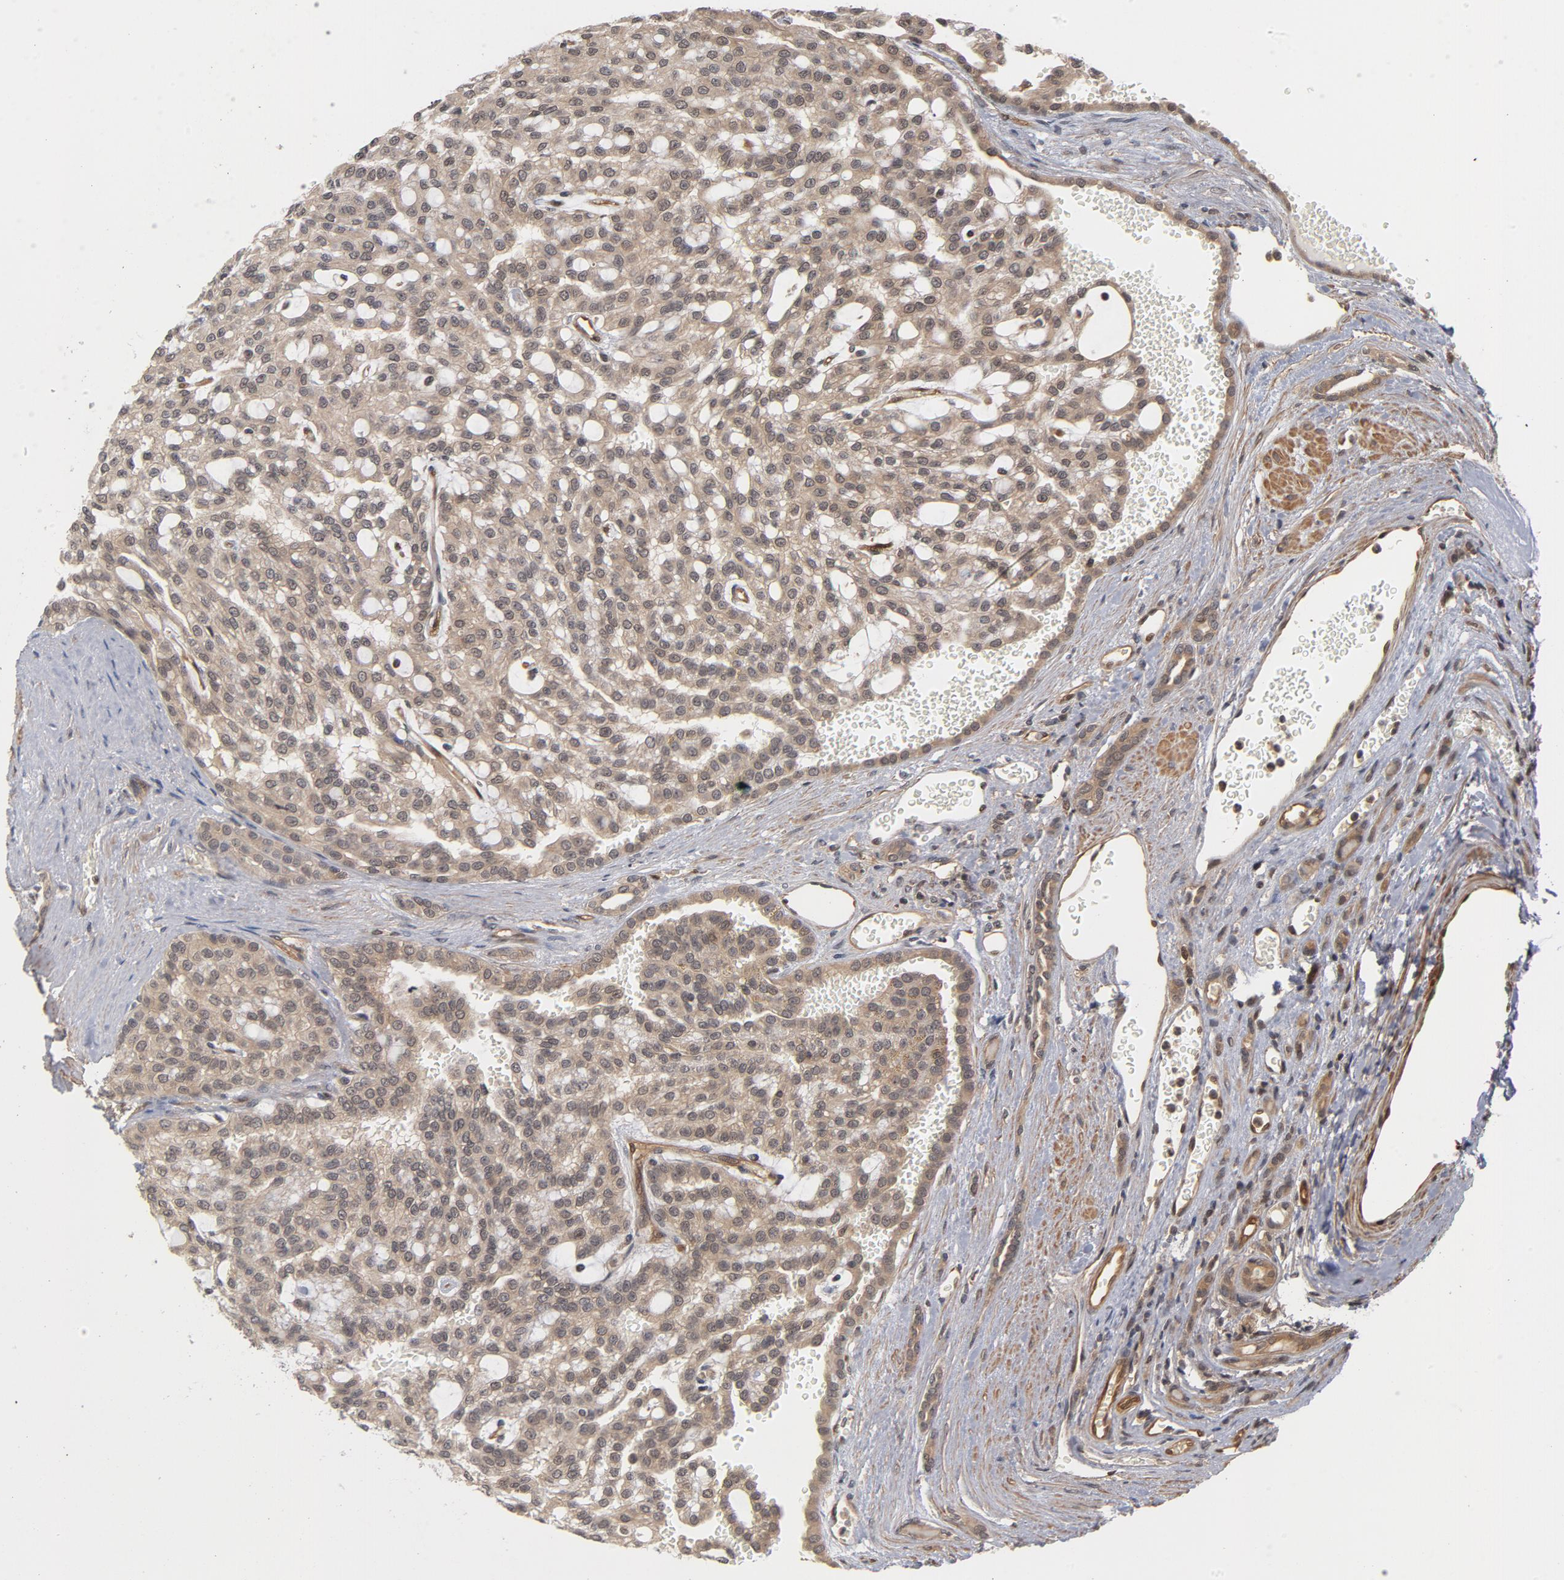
{"staining": {"intensity": "weak", "quantity": ">75%", "location": "cytoplasmic/membranous"}, "tissue": "renal cancer", "cell_type": "Tumor cells", "image_type": "cancer", "snomed": [{"axis": "morphology", "description": "Adenocarcinoma, NOS"}, {"axis": "topography", "description": "Kidney"}], "caption": "Immunohistochemistry (IHC) image of neoplastic tissue: human renal cancer stained using immunohistochemistry (IHC) shows low levels of weak protein expression localized specifically in the cytoplasmic/membranous of tumor cells, appearing as a cytoplasmic/membranous brown color.", "gene": "CDC37", "patient": {"sex": "male", "age": 63}}